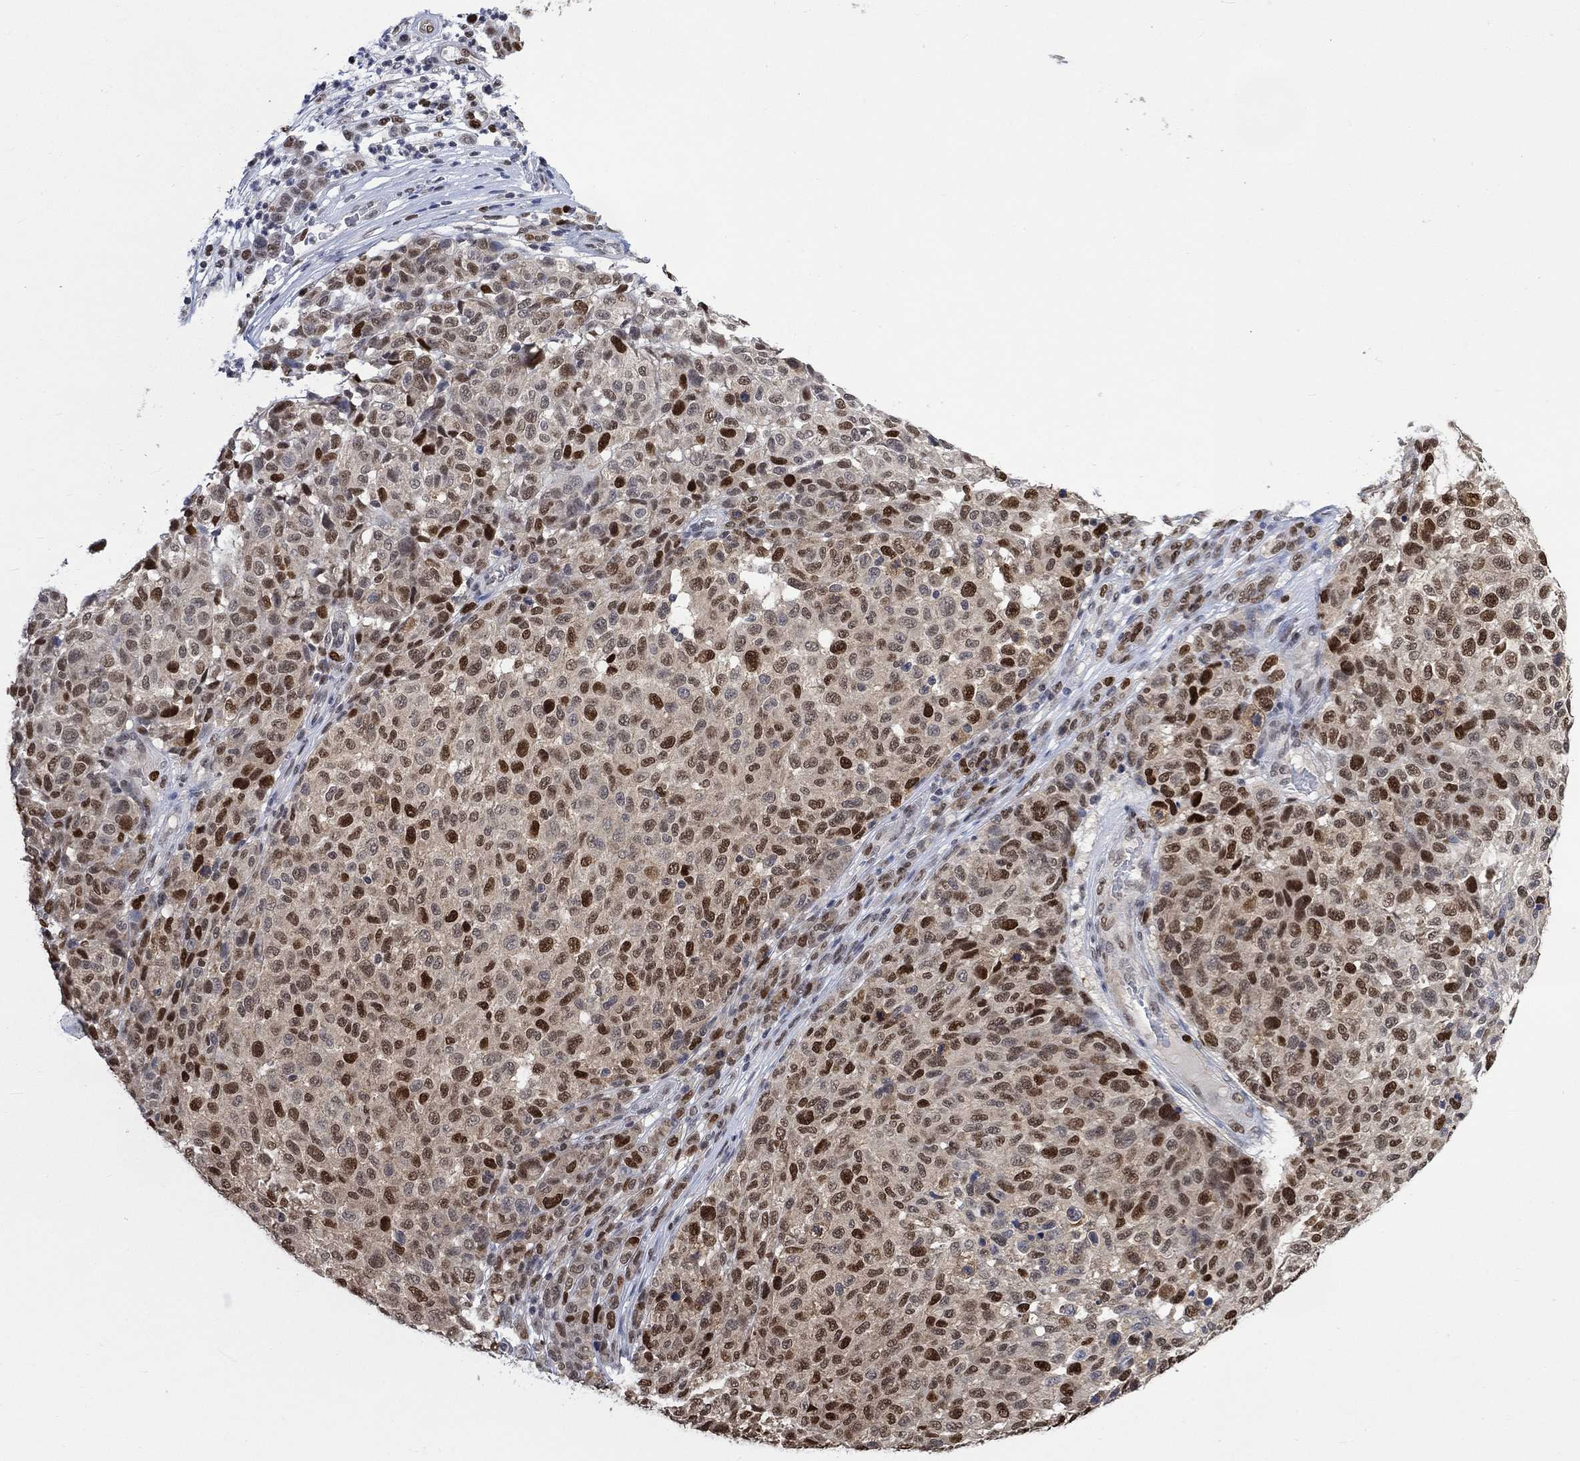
{"staining": {"intensity": "moderate", "quantity": "25%-75%", "location": "nuclear"}, "tissue": "melanoma", "cell_type": "Tumor cells", "image_type": "cancer", "snomed": [{"axis": "morphology", "description": "Malignant melanoma, NOS"}, {"axis": "topography", "description": "Skin"}], "caption": "Immunohistochemical staining of human malignant melanoma reveals moderate nuclear protein staining in about 25%-75% of tumor cells.", "gene": "RAD54L2", "patient": {"sex": "male", "age": 59}}